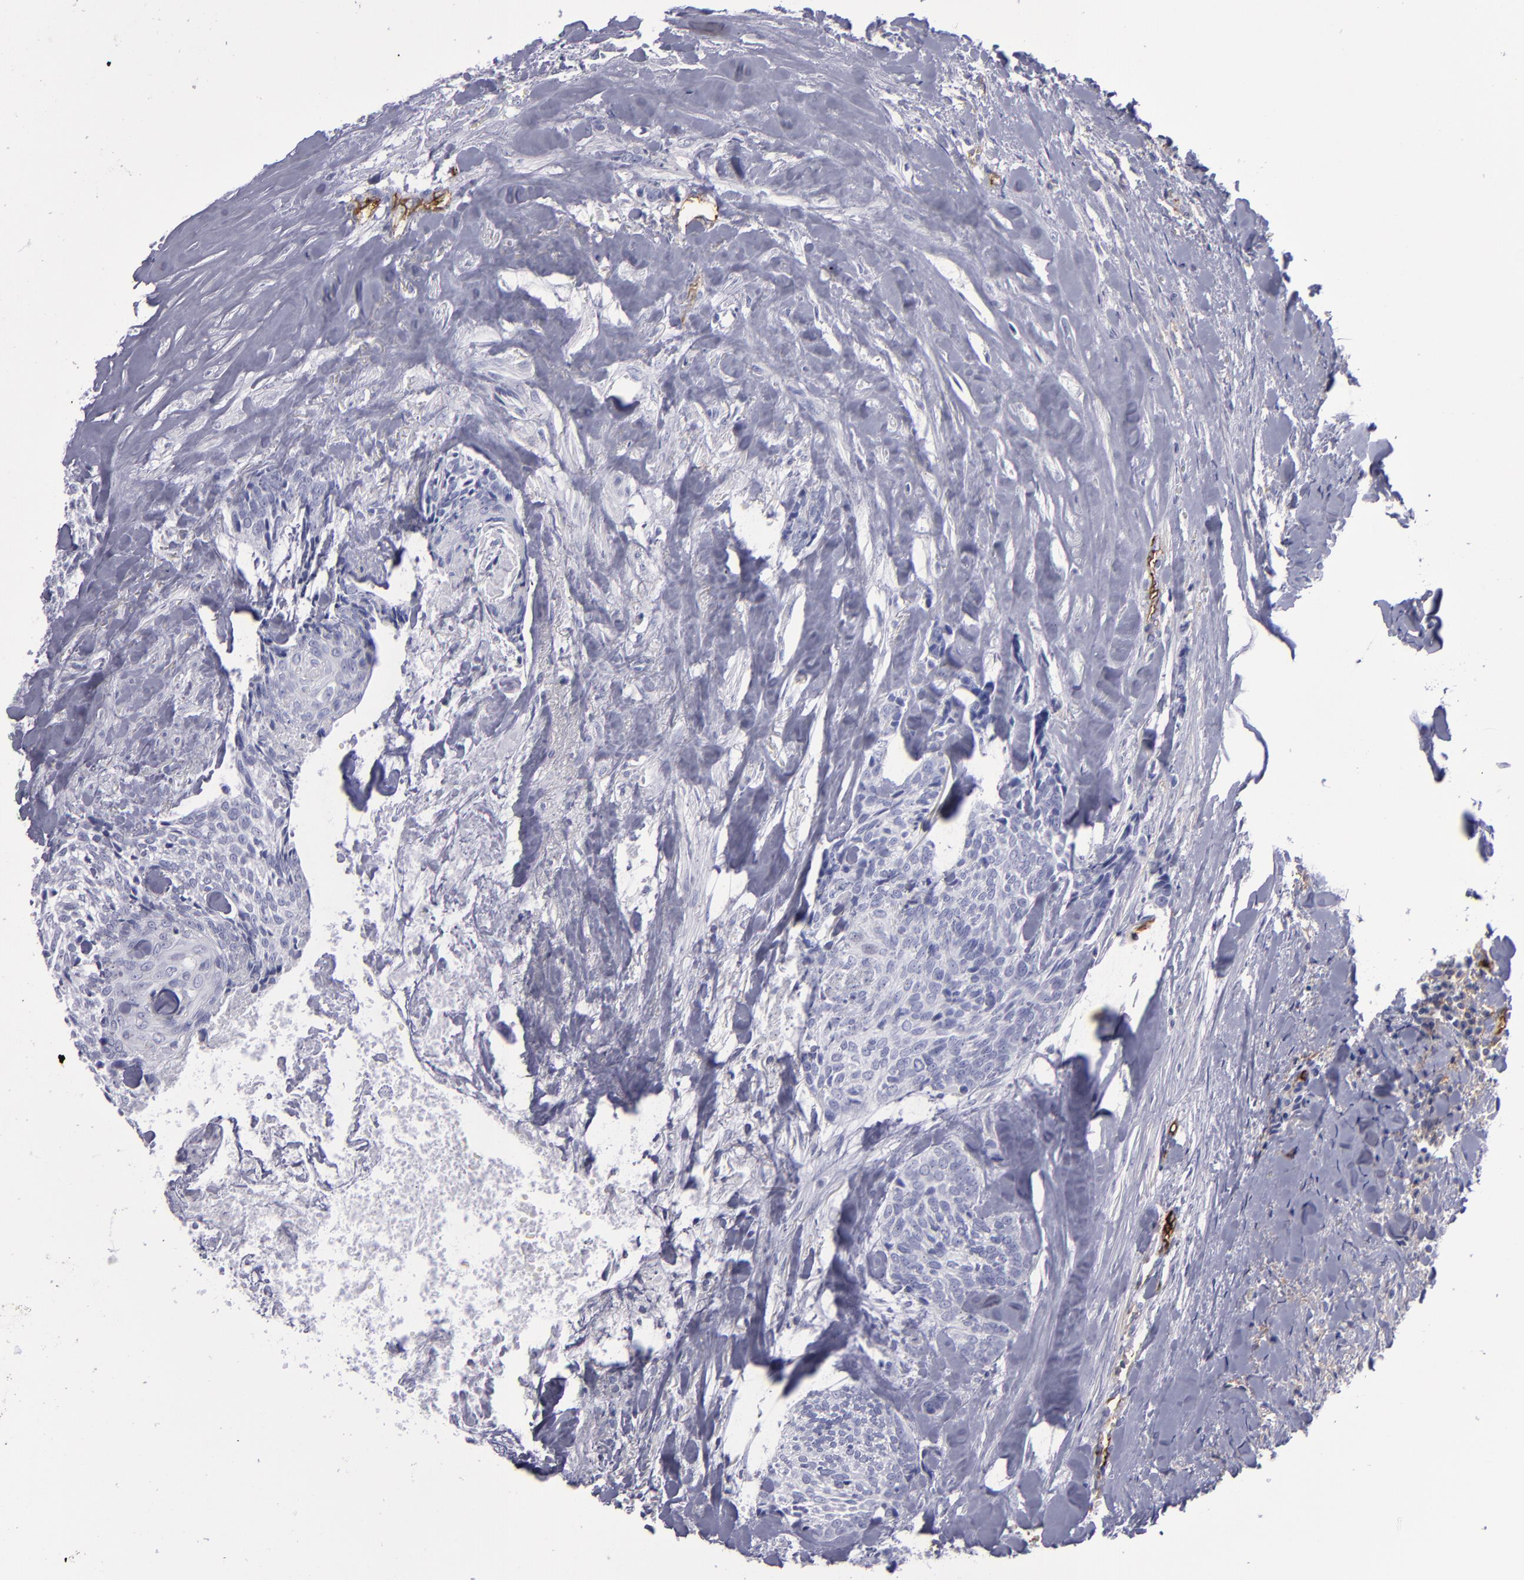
{"staining": {"intensity": "negative", "quantity": "none", "location": "none"}, "tissue": "head and neck cancer", "cell_type": "Tumor cells", "image_type": "cancer", "snomed": [{"axis": "morphology", "description": "Squamous cell carcinoma, NOS"}, {"axis": "topography", "description": "Salivary gland"}, {"axis": "topography", "description": "Head-Neck"}], "caption": "The immunohistochemistry micrograph has no significant expression in tumor cells of head and neck cancer (squamous cell carcinoma) tissue.", "gene": "ACE", "patient": {"sex": "male", "age": 70}}